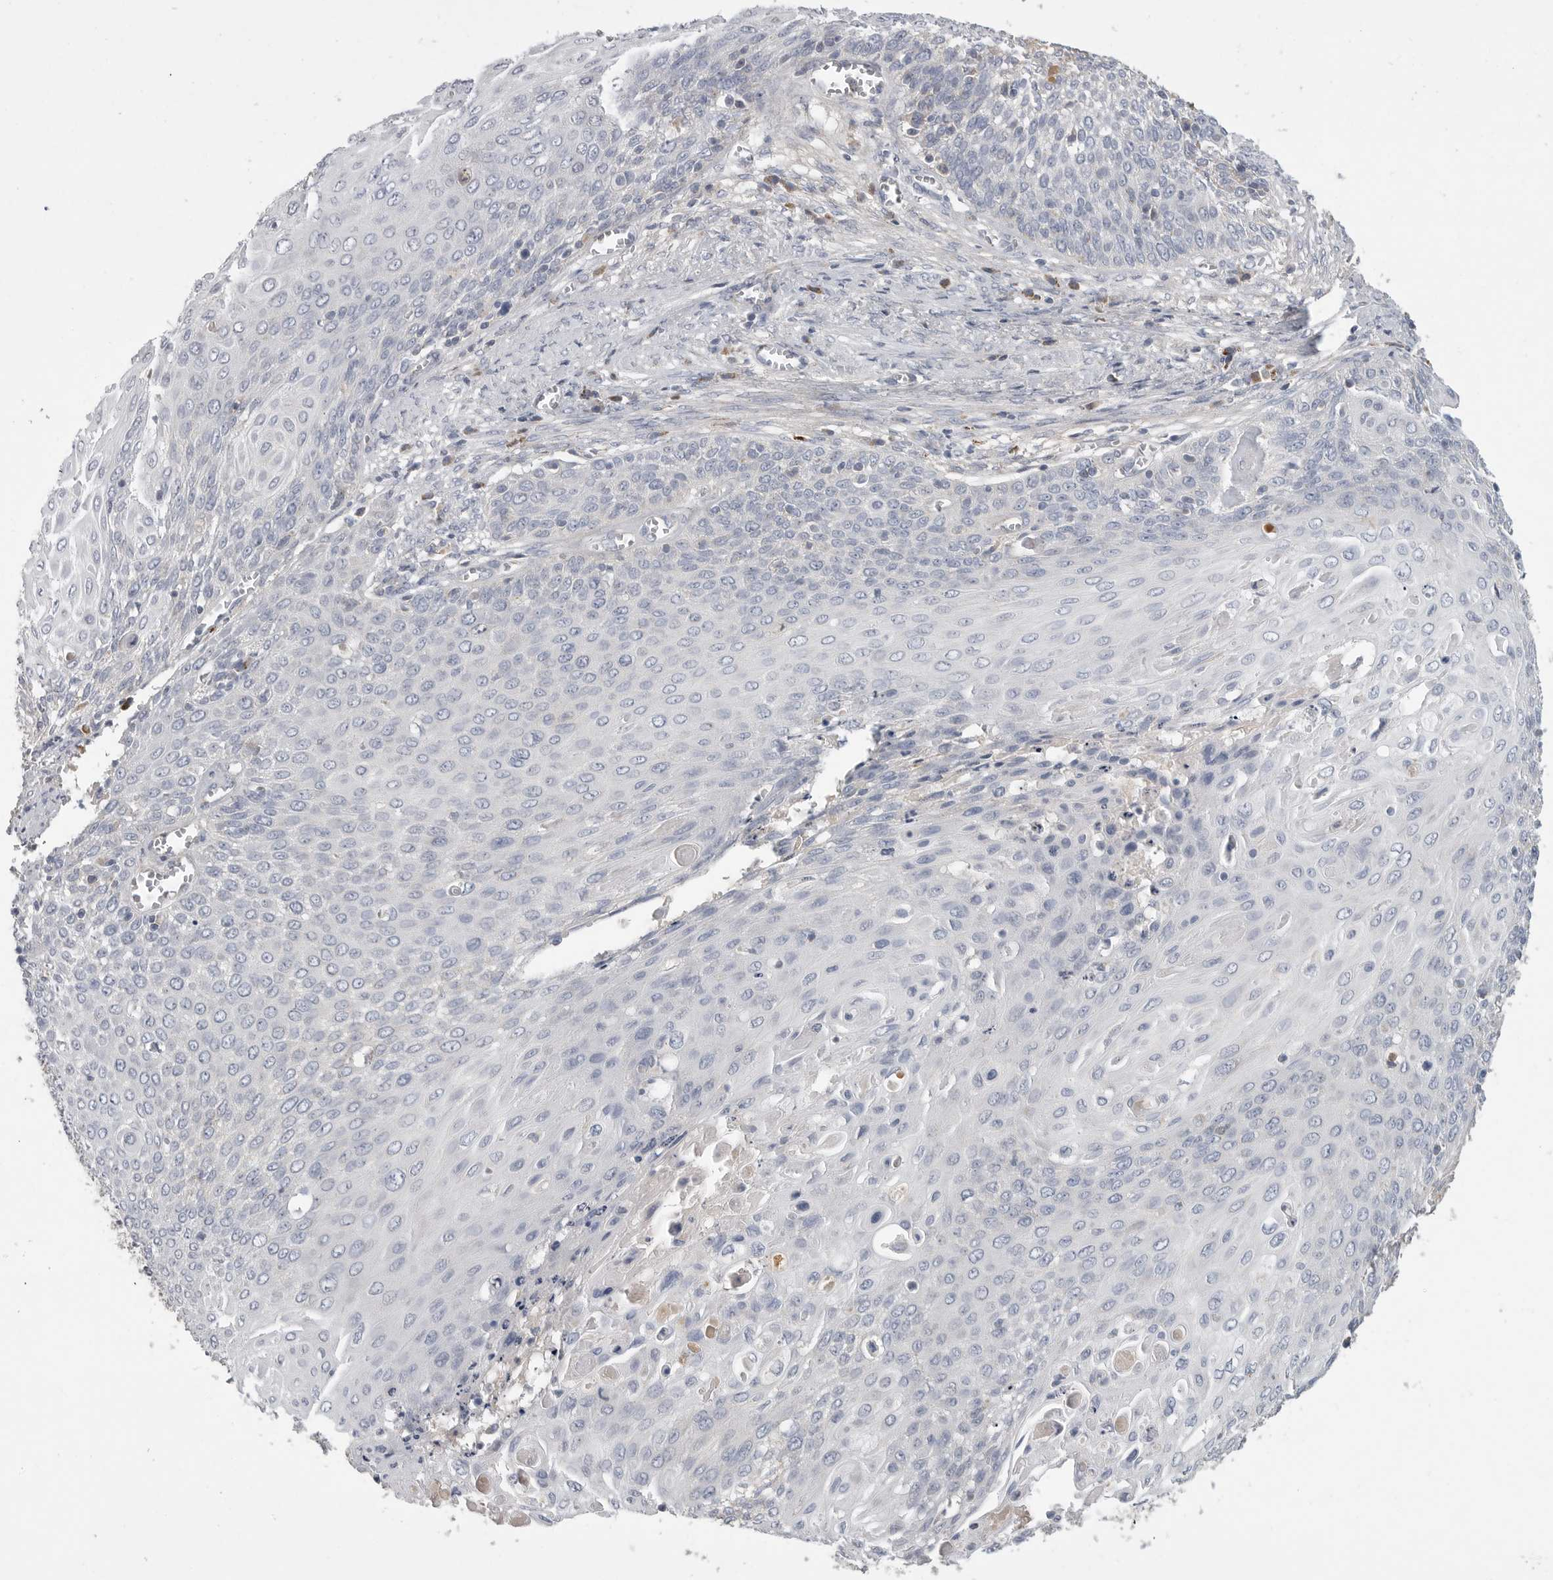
{"staining": {"intensity": "negative", "quantity": "none", "location": "none"}, "tissue": "cervical cancer", "cell_type": "Tumor cells", "image_type": "cancer", "snomed": [{"axis": "morphology", "description": "Squamous cell carcinoma, NOS"}, {"axis": "topography", "description": "Cervix"}], "caption": "Cervical cancer stained for a protein using immunohistochemistry displays no staining tumor cells.", "gene": "SDC3", "patient": {"sex": "female", "age": 39}}